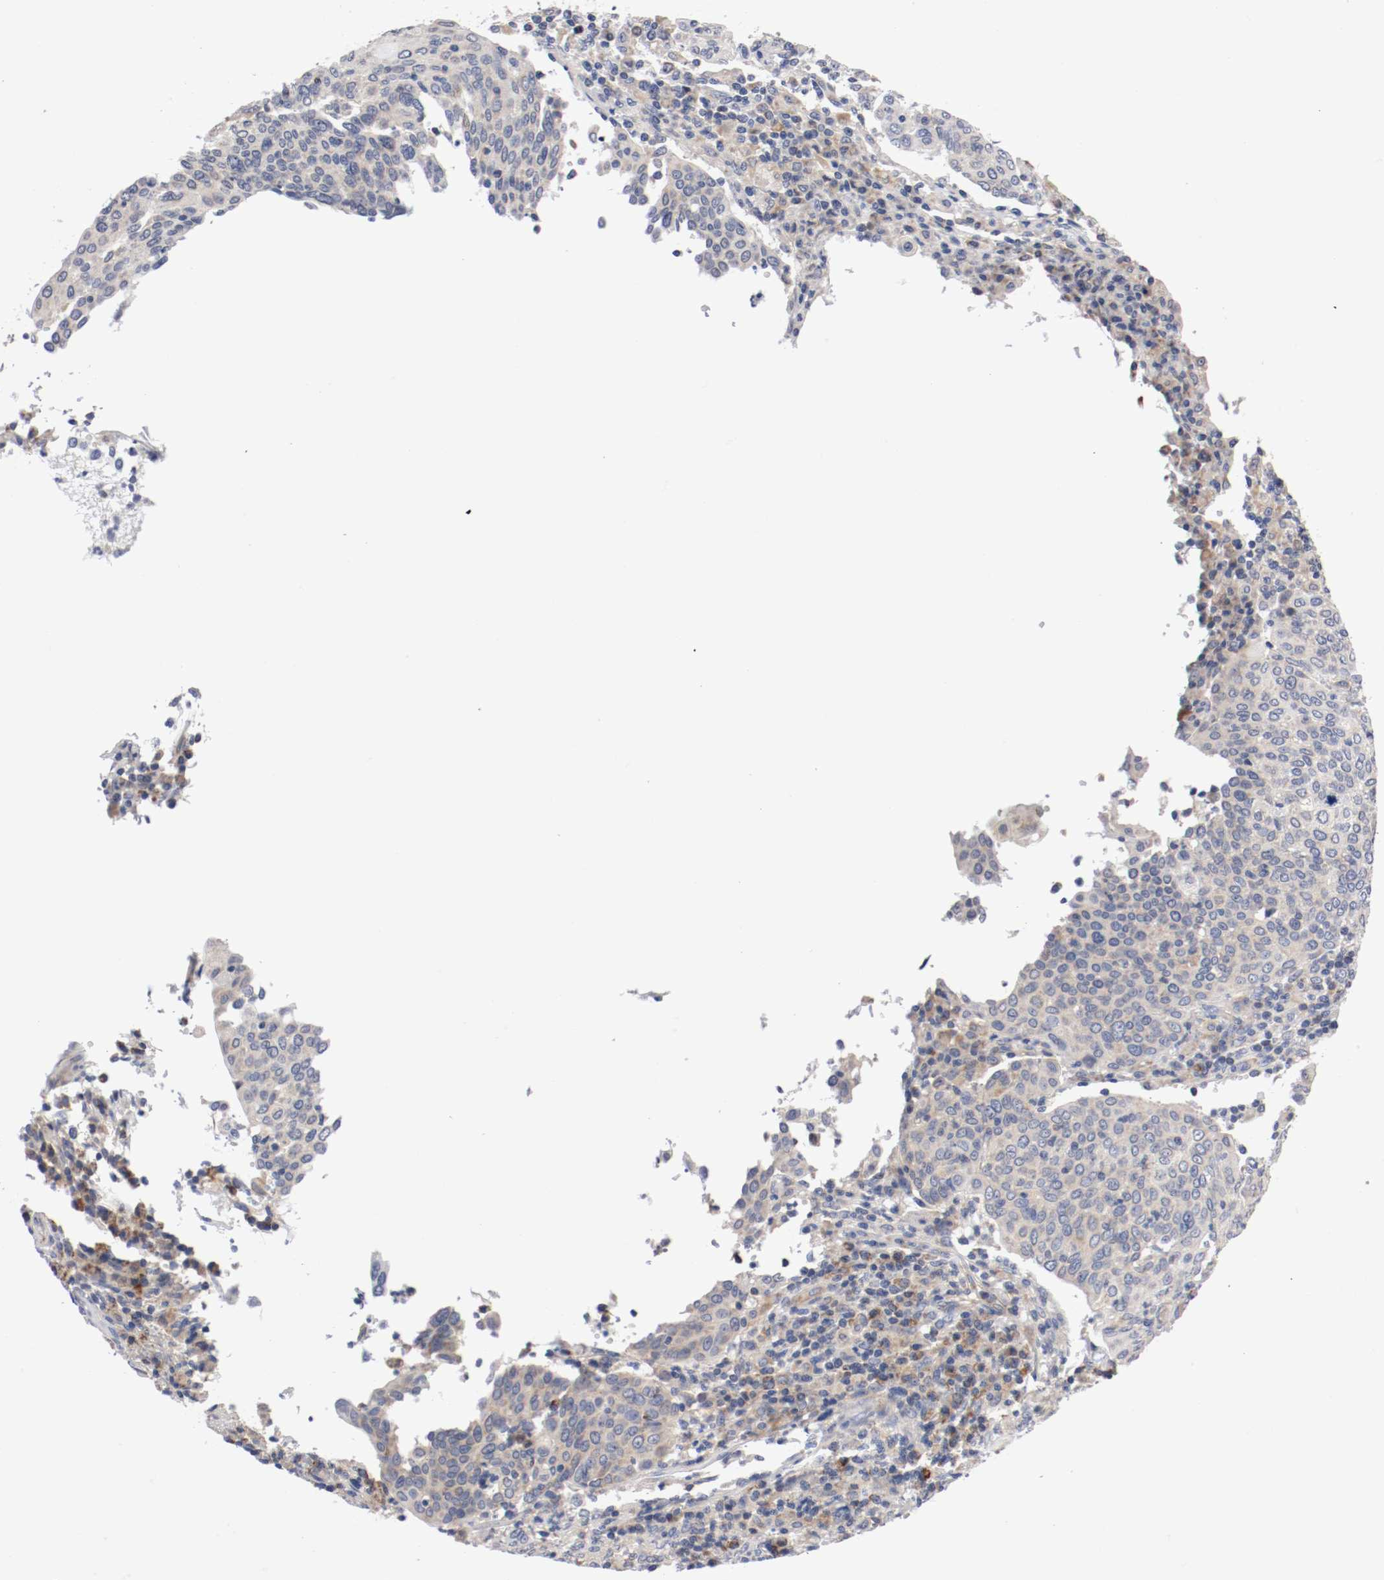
{"staining": {"intensity": "negative", "quantity": "none", "location": "none"}, "tissue": "cervical cancer", "cell_type": "Tumor cells", "image_type": "cancer", "snomed": [{"axis": "morphology", "description": "Squamous cell carcinoma, NOS"}, {"axis": "topography", "description": "Cervix"}], "caption": "This histopathology image is of cervical cancer (squamous cell carcinoma) stained with immunohistochemistry (IHC) to label a protein in brown with the nuclei are counter-stained blue. There is no expression in tumor cells.", "gene": "PCSK6", "patient": {"sex": "female", "age": 40}}